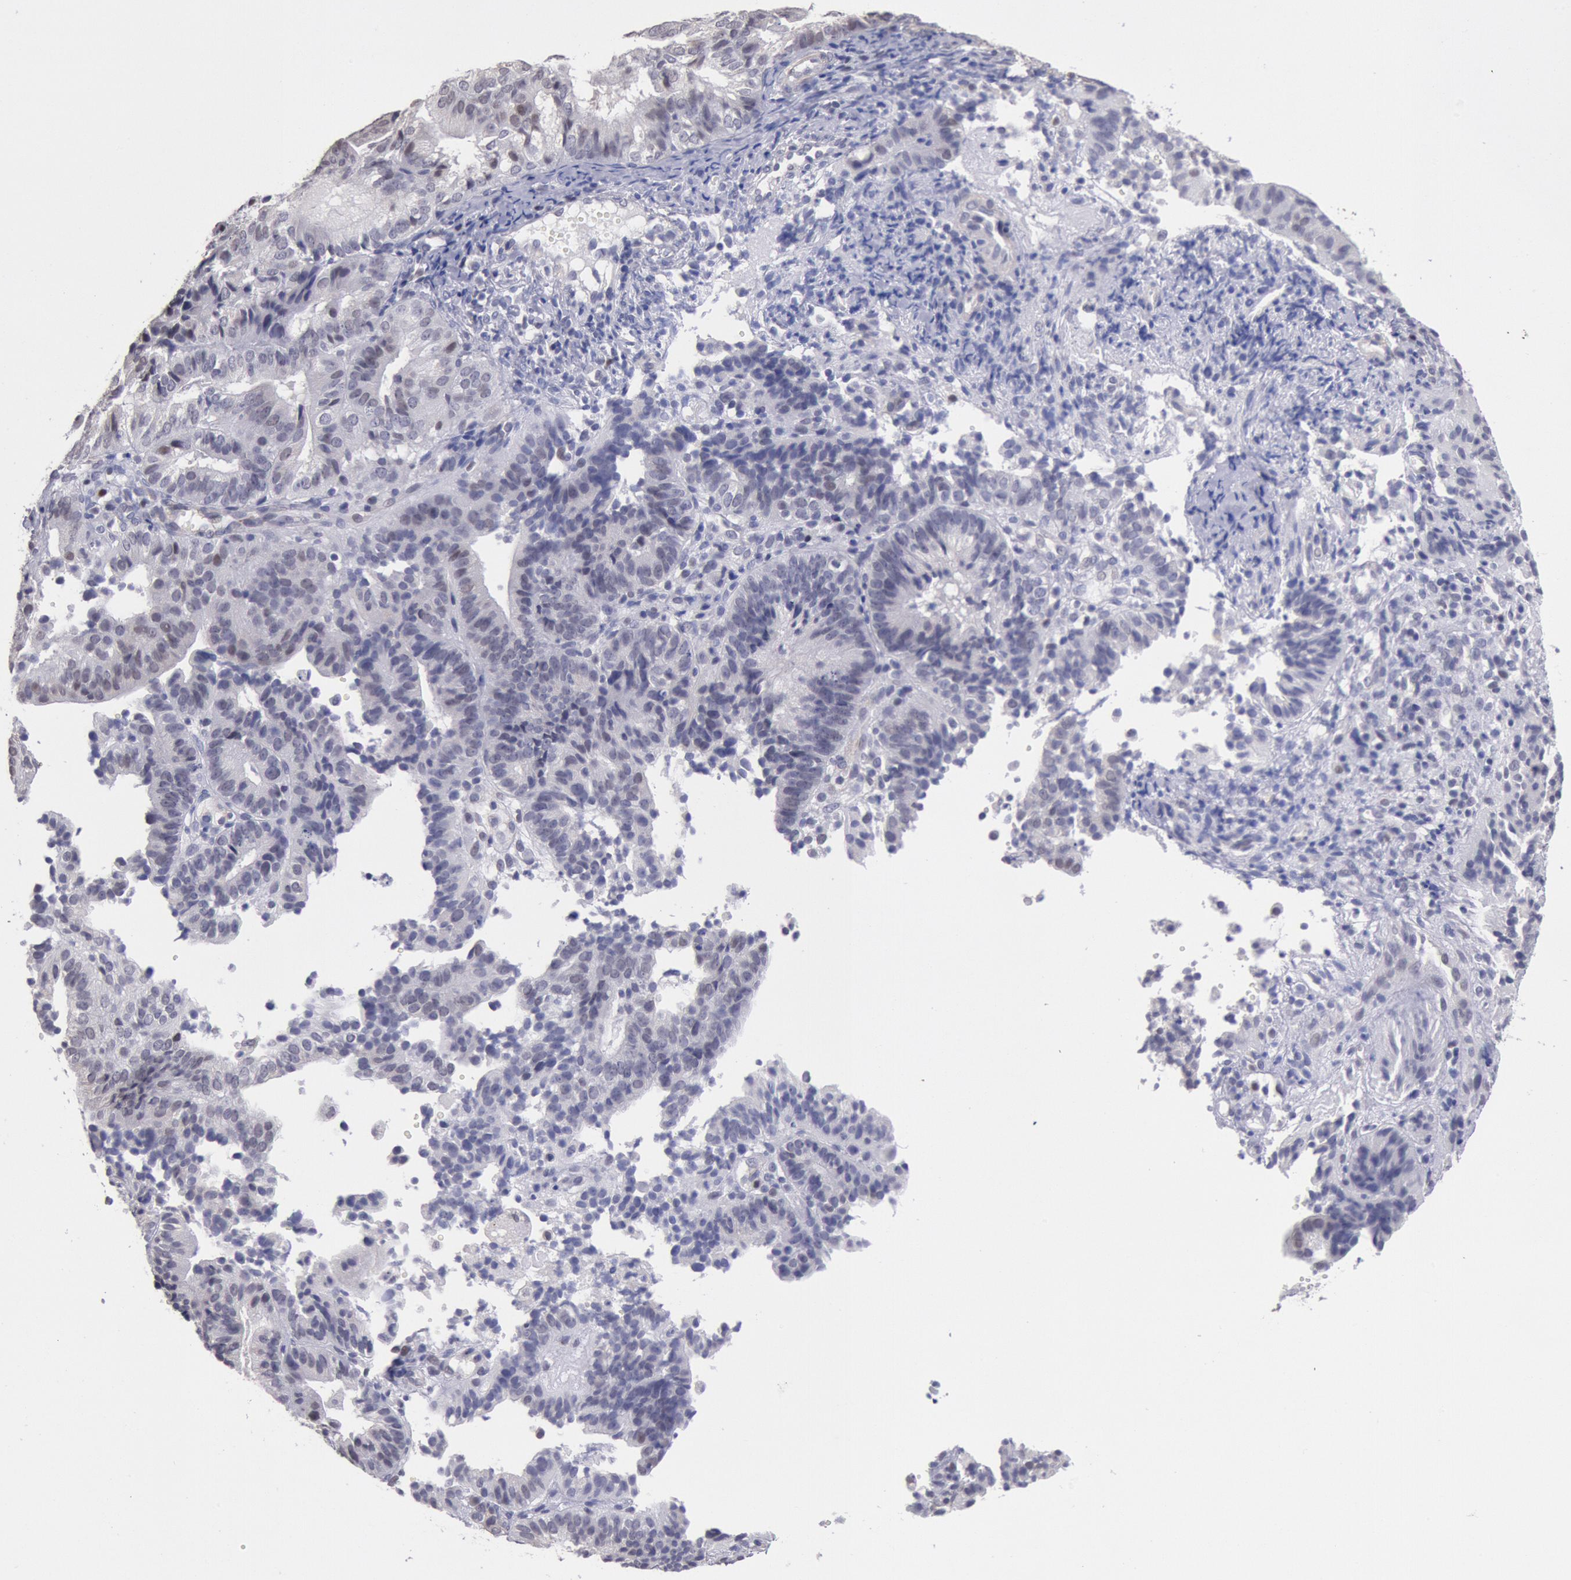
{"staining": {"intensity": "negative", "quantity": "none", "location": "none"}, "tissue": "cervical cancer", "cell_type": "Tumor cells", "image_type": "cancer", "snomed": [{"axis": "morphology", "description": "Adenocarcinoma, NOS"}, {"axis": "topography", "description": "Cervix"}], "caption": "High power microscopy image of an immunohistochemistry (IHC) image of adenocarcinoma (cervical), revealing no significant expression in tumor cells.", "gene": "MYH7", "patient": {"sex": "female", "age": 60}}